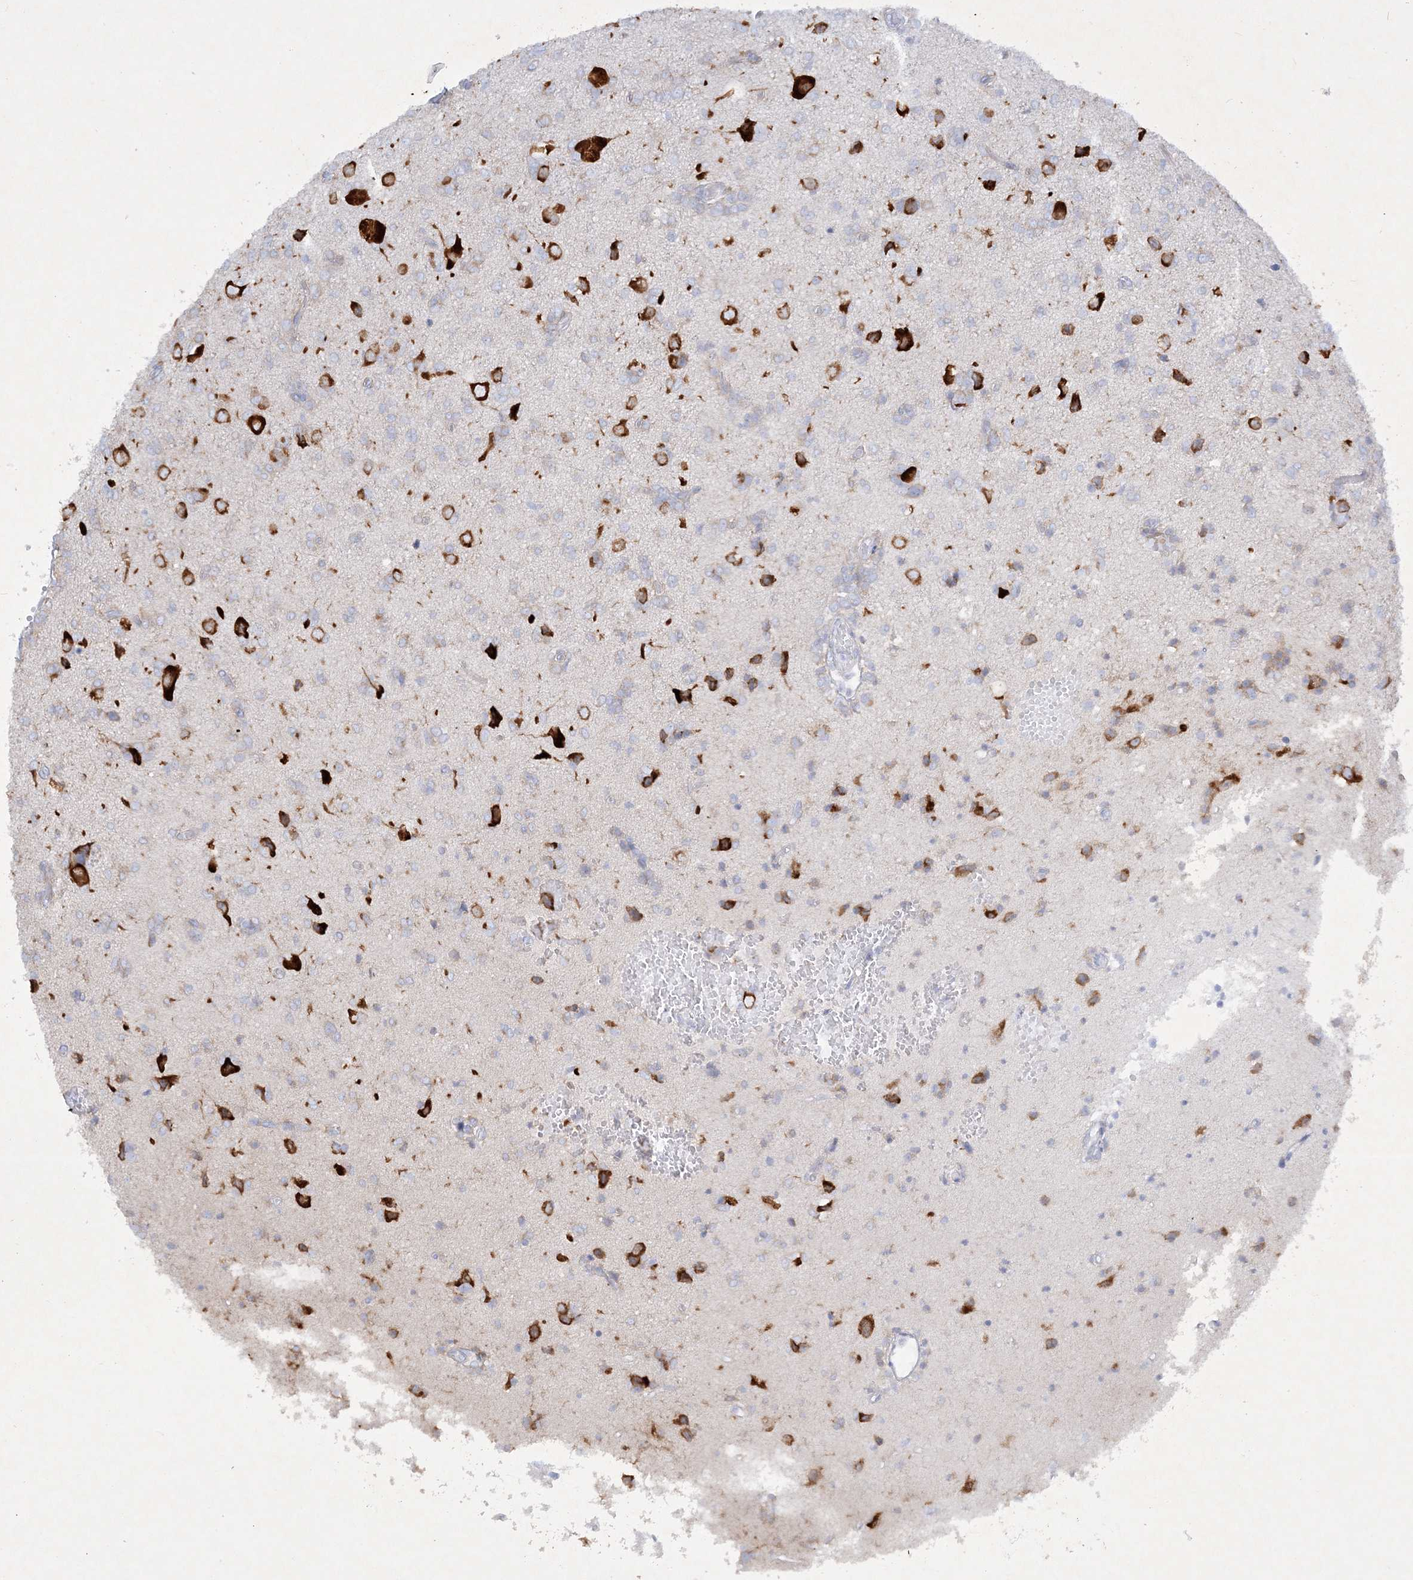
{"staining": {"intensity": "weak", "quantity": "<25%", "location": "cytoplasmic/membranous"}, "tissue": "glioma", "cell_type": "Tumor cells", "image_type": "cancer", "snomed": [{"axis": "morphology", "description": "Glioma, malignant, High grade"}, {"axis": "topography", "description": "Brain"}], "caption": "Tumor cells show no significant protein staining in glioma.", "gene": "FARSB", "patient": {"sex": "female", "age": 59}}